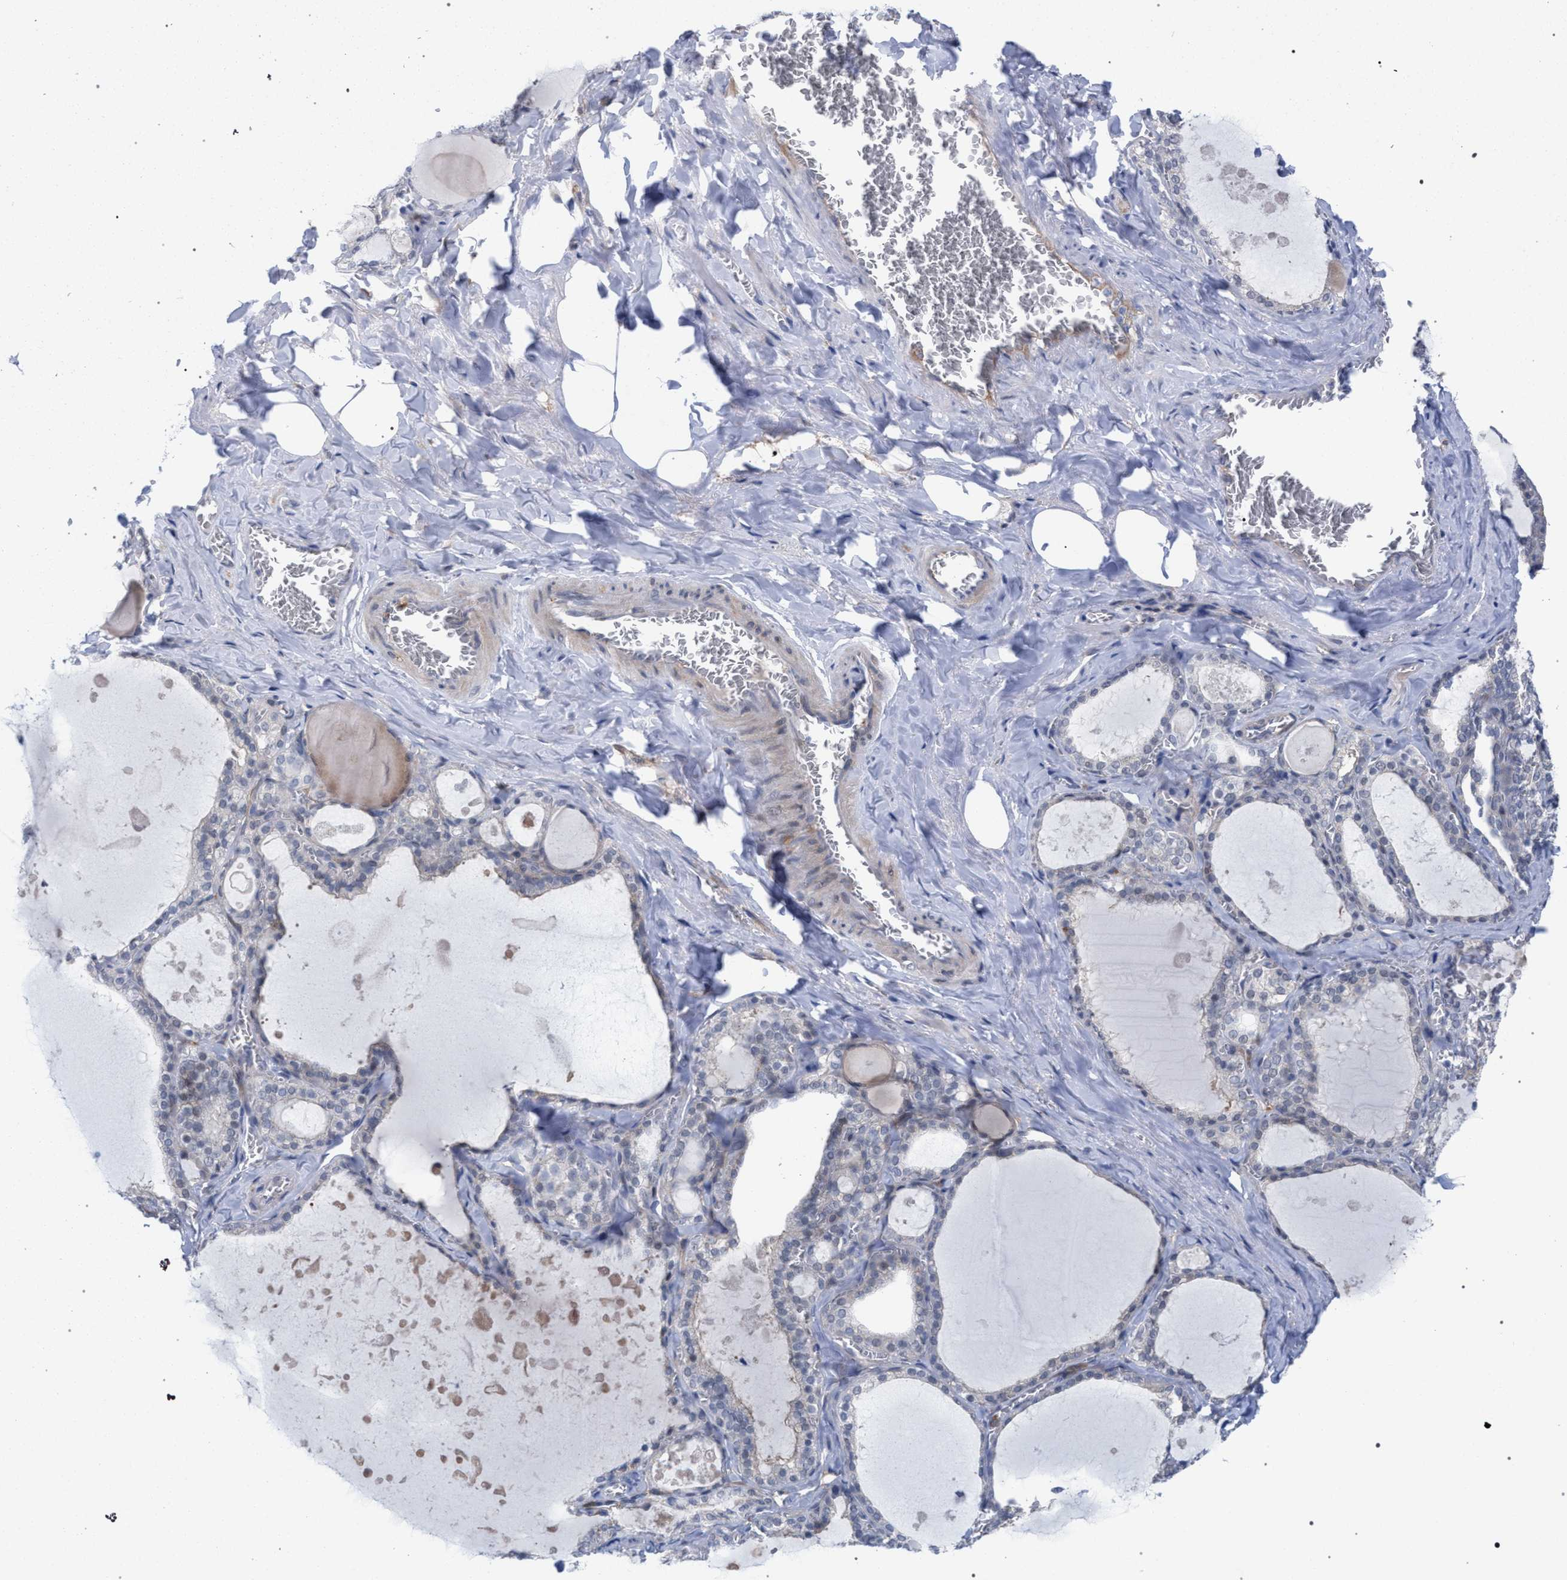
{"staining": {"intensity": "weak", "quantity": "<25%", "location": "cytoplasmic/membranous"}, "tissue": "thyroid gland", "cell_type": "Glandular cells", "image_type": "normal", "snomed": [{"axis": "morphology", "description": "Normal tissue, NOS"}, {"axis": "topography", "description": "Thyroid gland"}], "caption": "Immunohistochemistry photomicrograph of unremarkable thyroid gland: thyroid gland stained with DAB (3,3'-diaminobenzidine) displays no significant protein positivity in glandular cells.", "gene": "FHOD3", "patient": {"sex": "male", "age": 56}}